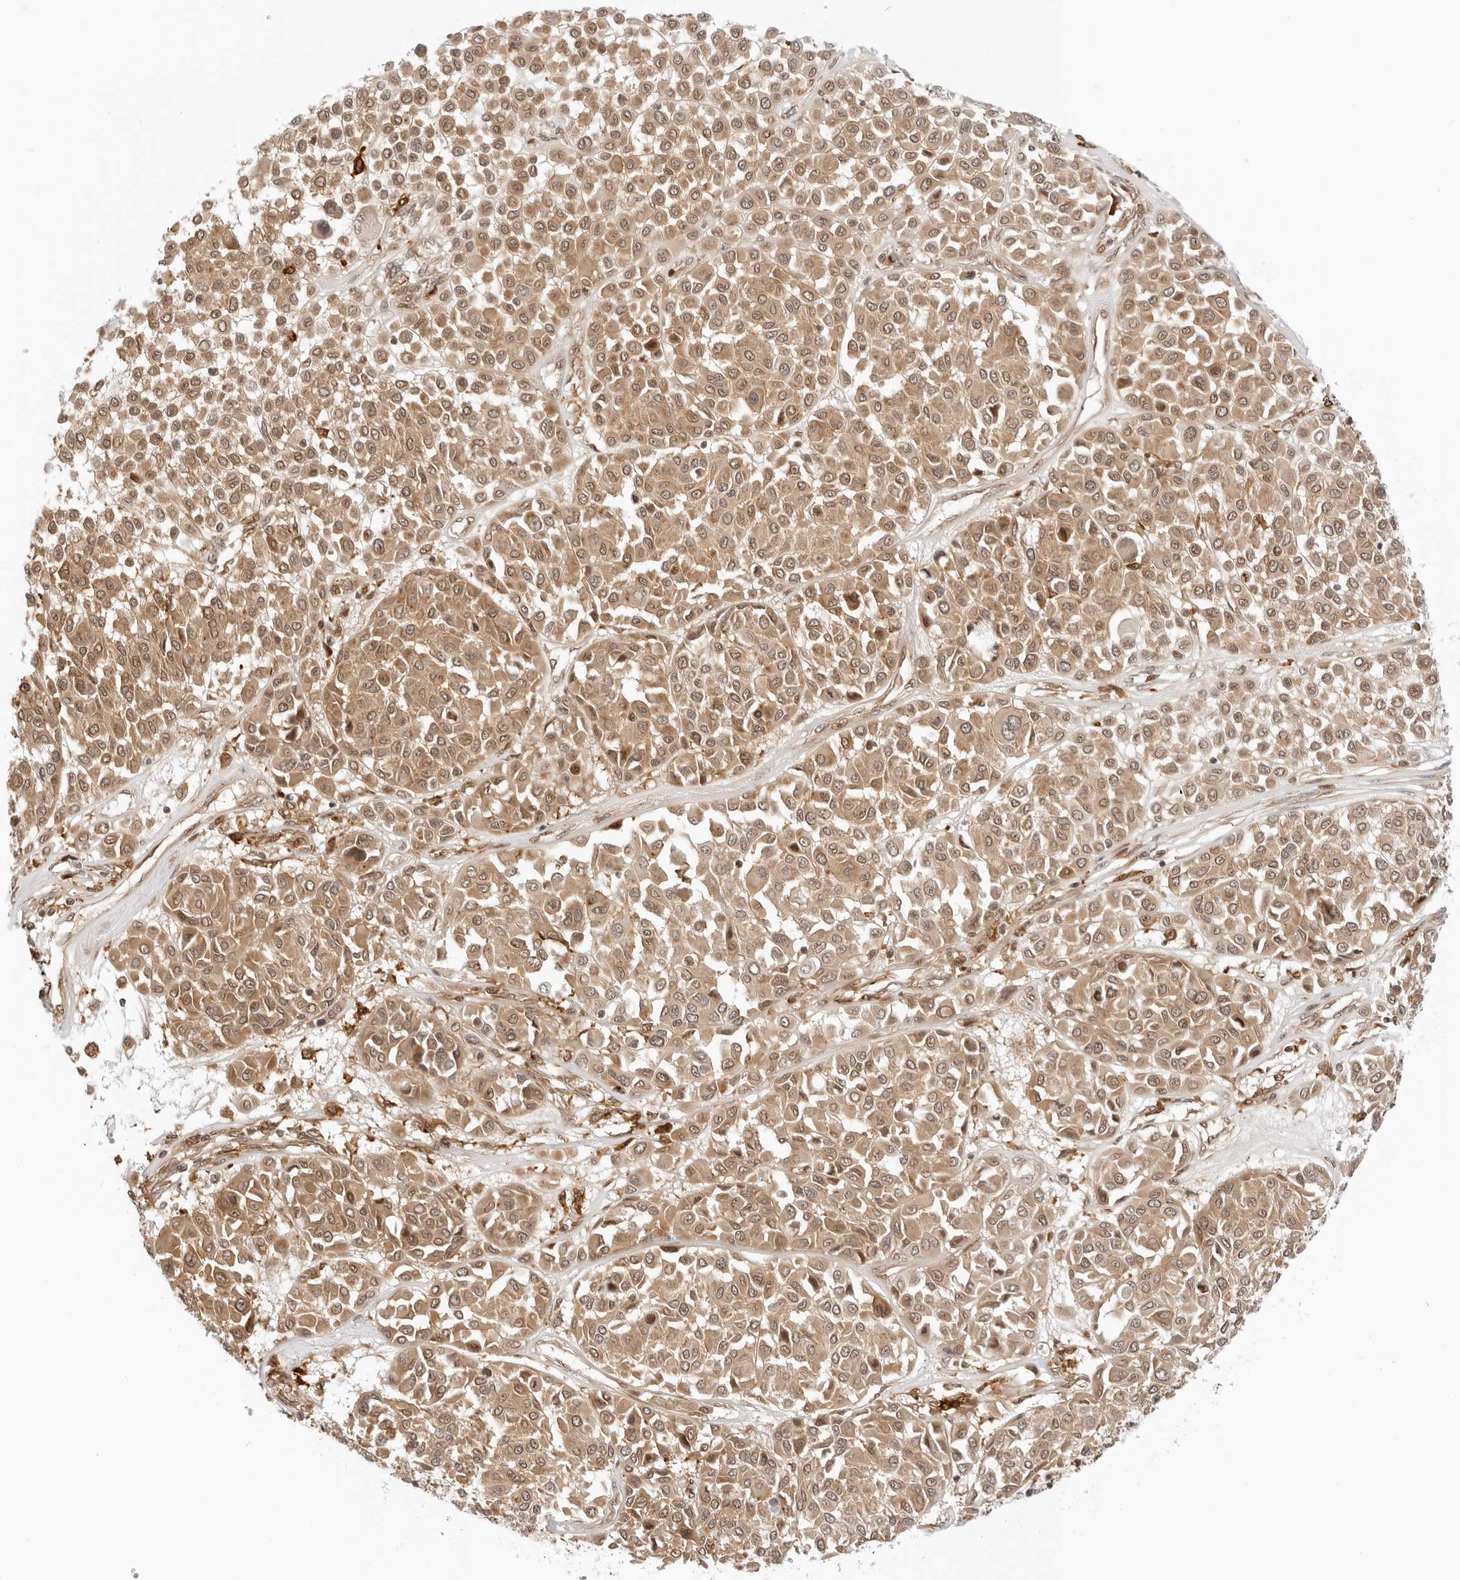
{"staining": {"intensity": "moderate", "quantity": ">75%", "location": "cytoplasmic/membranous,nuclear"}, "tissue": "melanoma", "cell_type": "Tumor cells", "image_type": "cancer", "snomed": [{"axis": "morphology", "description": "Malignant melanoma, Metastatic site"}, {"axis": "topography", "description": "Soft tissue"}], "caption": "DAB (3,3'-diaminobenzidine) immunohistochemical staining of human malignant melanoma (metastatic site) exhibits moderate cytoplasmic/membranous and nuclear protein expression in approximately >75% of tumor cells. The staining is performed using DAB (3,3'-diaminobenzidine) brown chromogen to label protein expression. The nuclei are counter-stained blue using hematoxylin.", "gene": "RC3H1", "patient": {"sex": "male", "age": 41}}